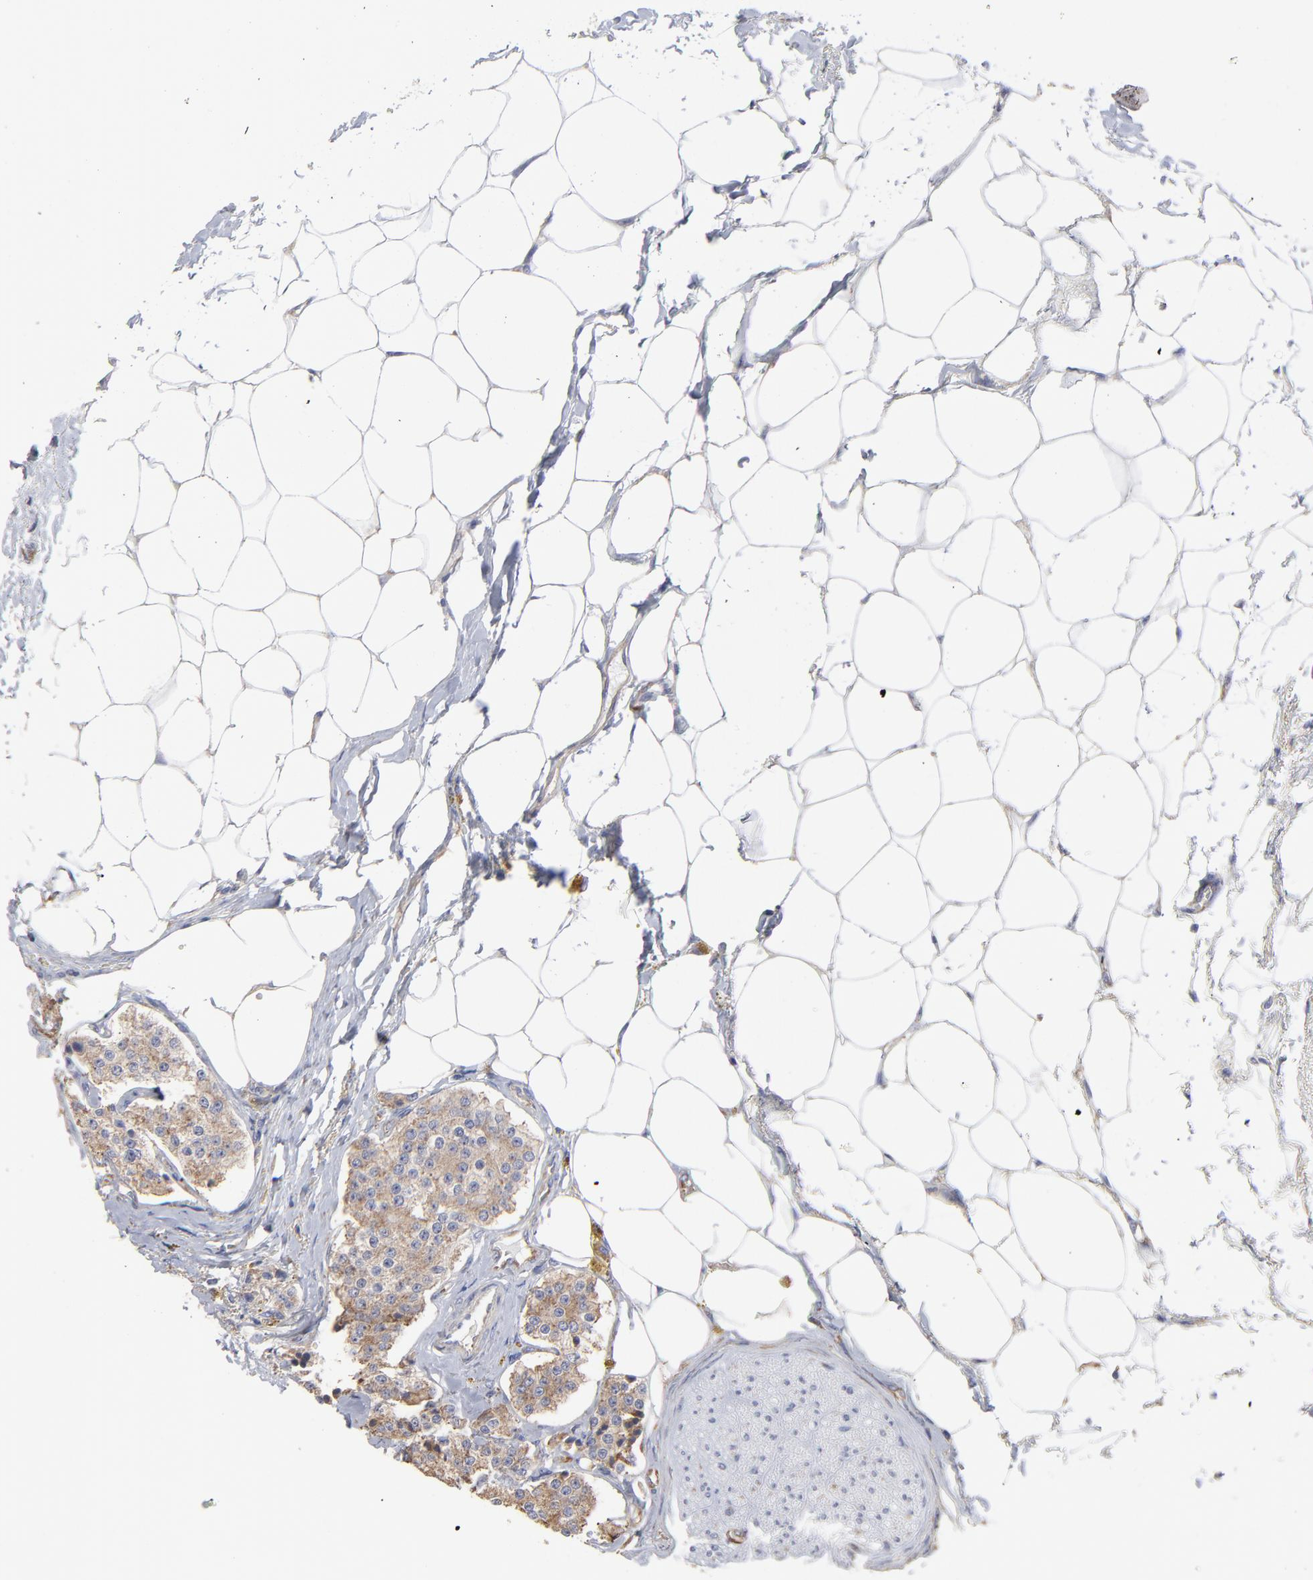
{"staining": {"intensity": "weak", "quantity": ">75%", "location": "cytoplasmic/membranous"}, "tissue": "carcinoid", "cell_type": "Tumor cells", "image_type": "cancer", "snomed": [{"axis": "morphology", "description": "Carcinoid, malignant, NOS"}, {"axis": "topography", "description": "Colon"}], "caption": "DAB (3,3'-diaminobenzidine) immunohistochemical staining of human malignant carcinoid demonstrates weak cytoplasmic/membranous protein expression in about >75% of tumor cells.", "gene": "RPL3", "patient": {"sex": "female", "age": 61}}